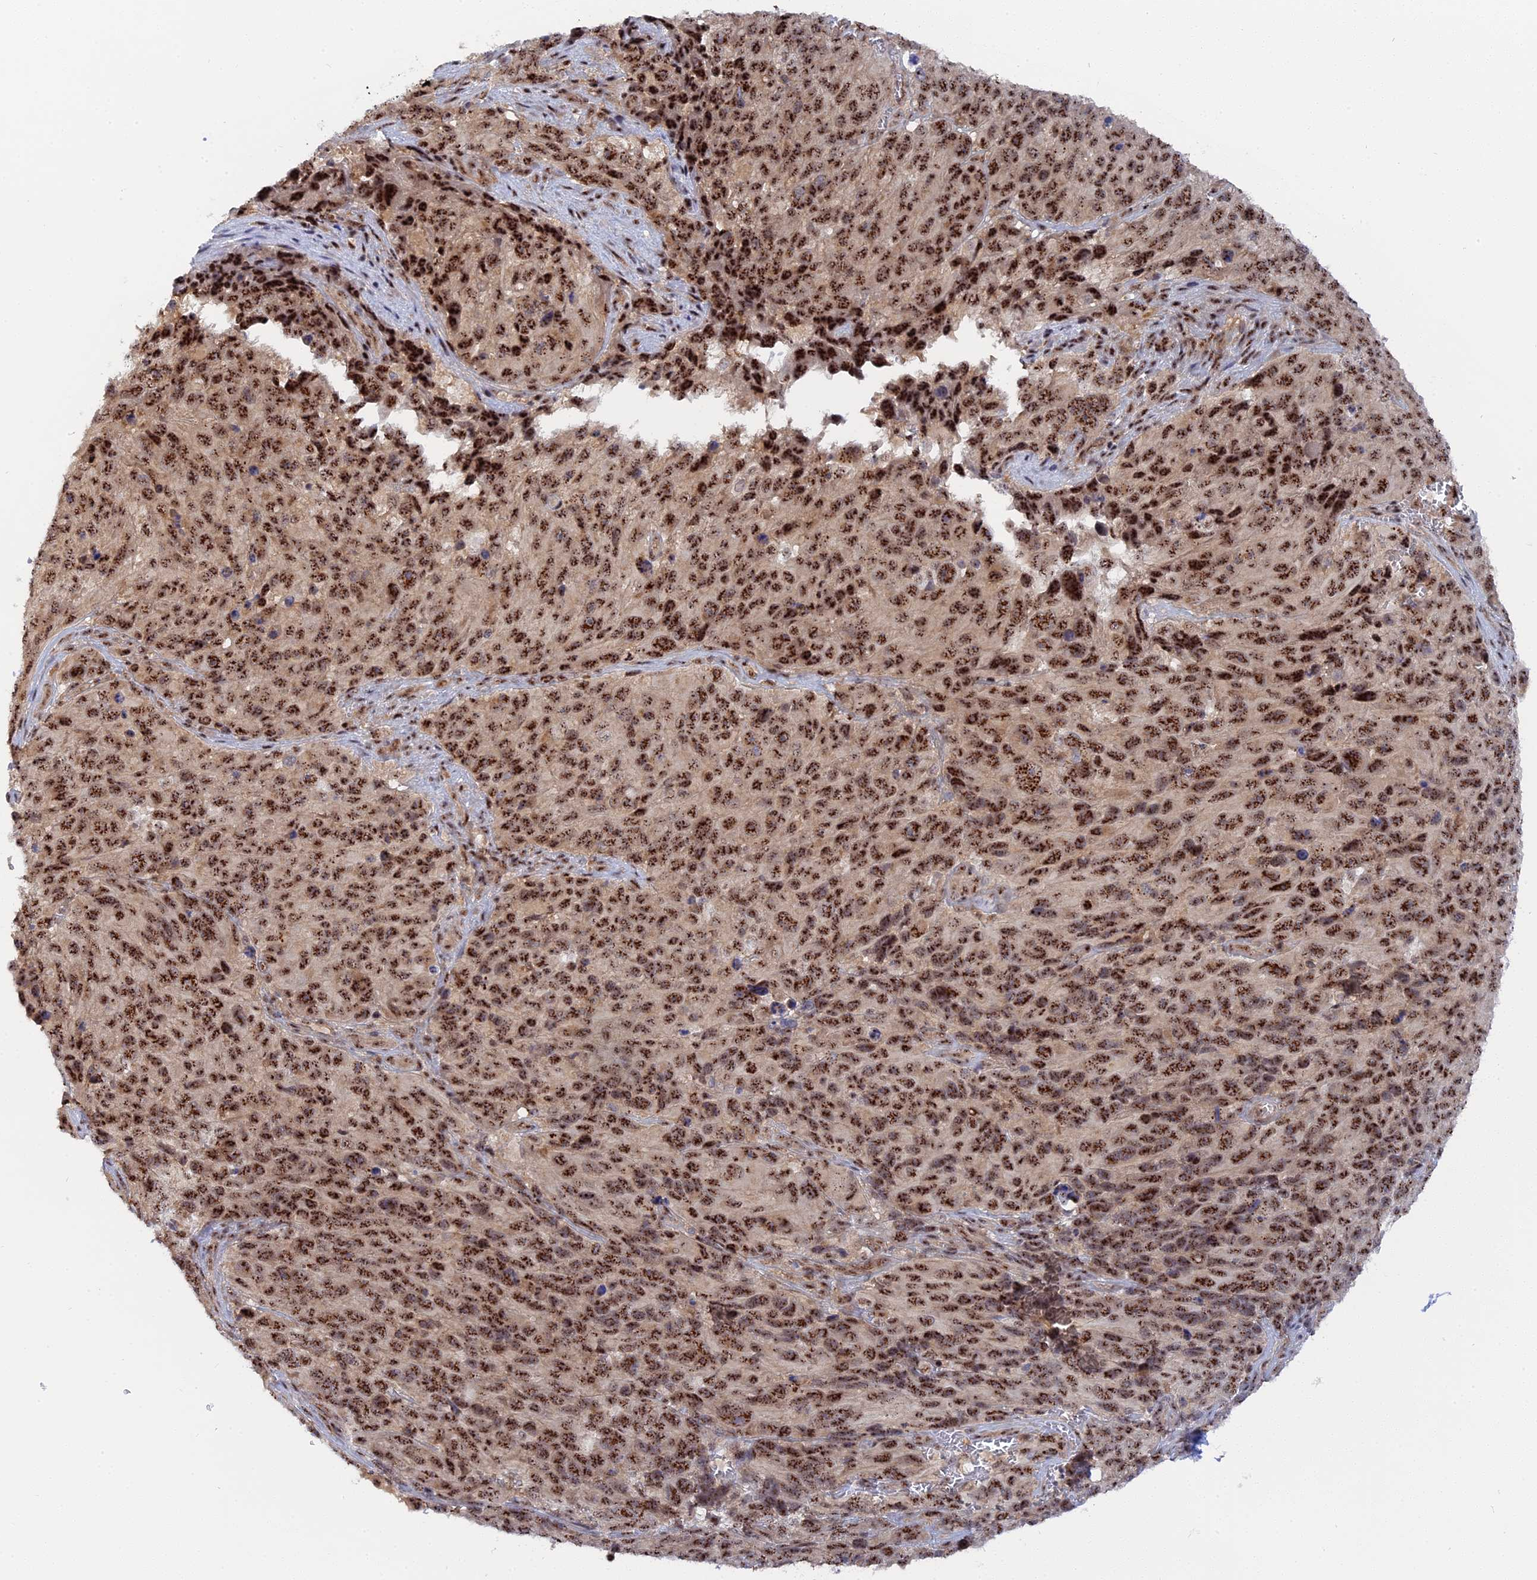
{"staining": {"intensity": "strong", "quantity": ">75%", "location": "nuclear"}, "tissue": "melanoma", "cell_type": "Tumor cells", "image_type": "cancer", "snomed": [{"axis": "morphology", "description": "Malignant melanoma, NOS"}, {"axis": "topography", "description": "Skin"}], "caption": "A high amount of strong nuclear expression is seen in approximately >75% of tumor cells in malignant melanoma tissue.", "gene": "TAB1", "patient": {"sex": "male", "age": 84}}